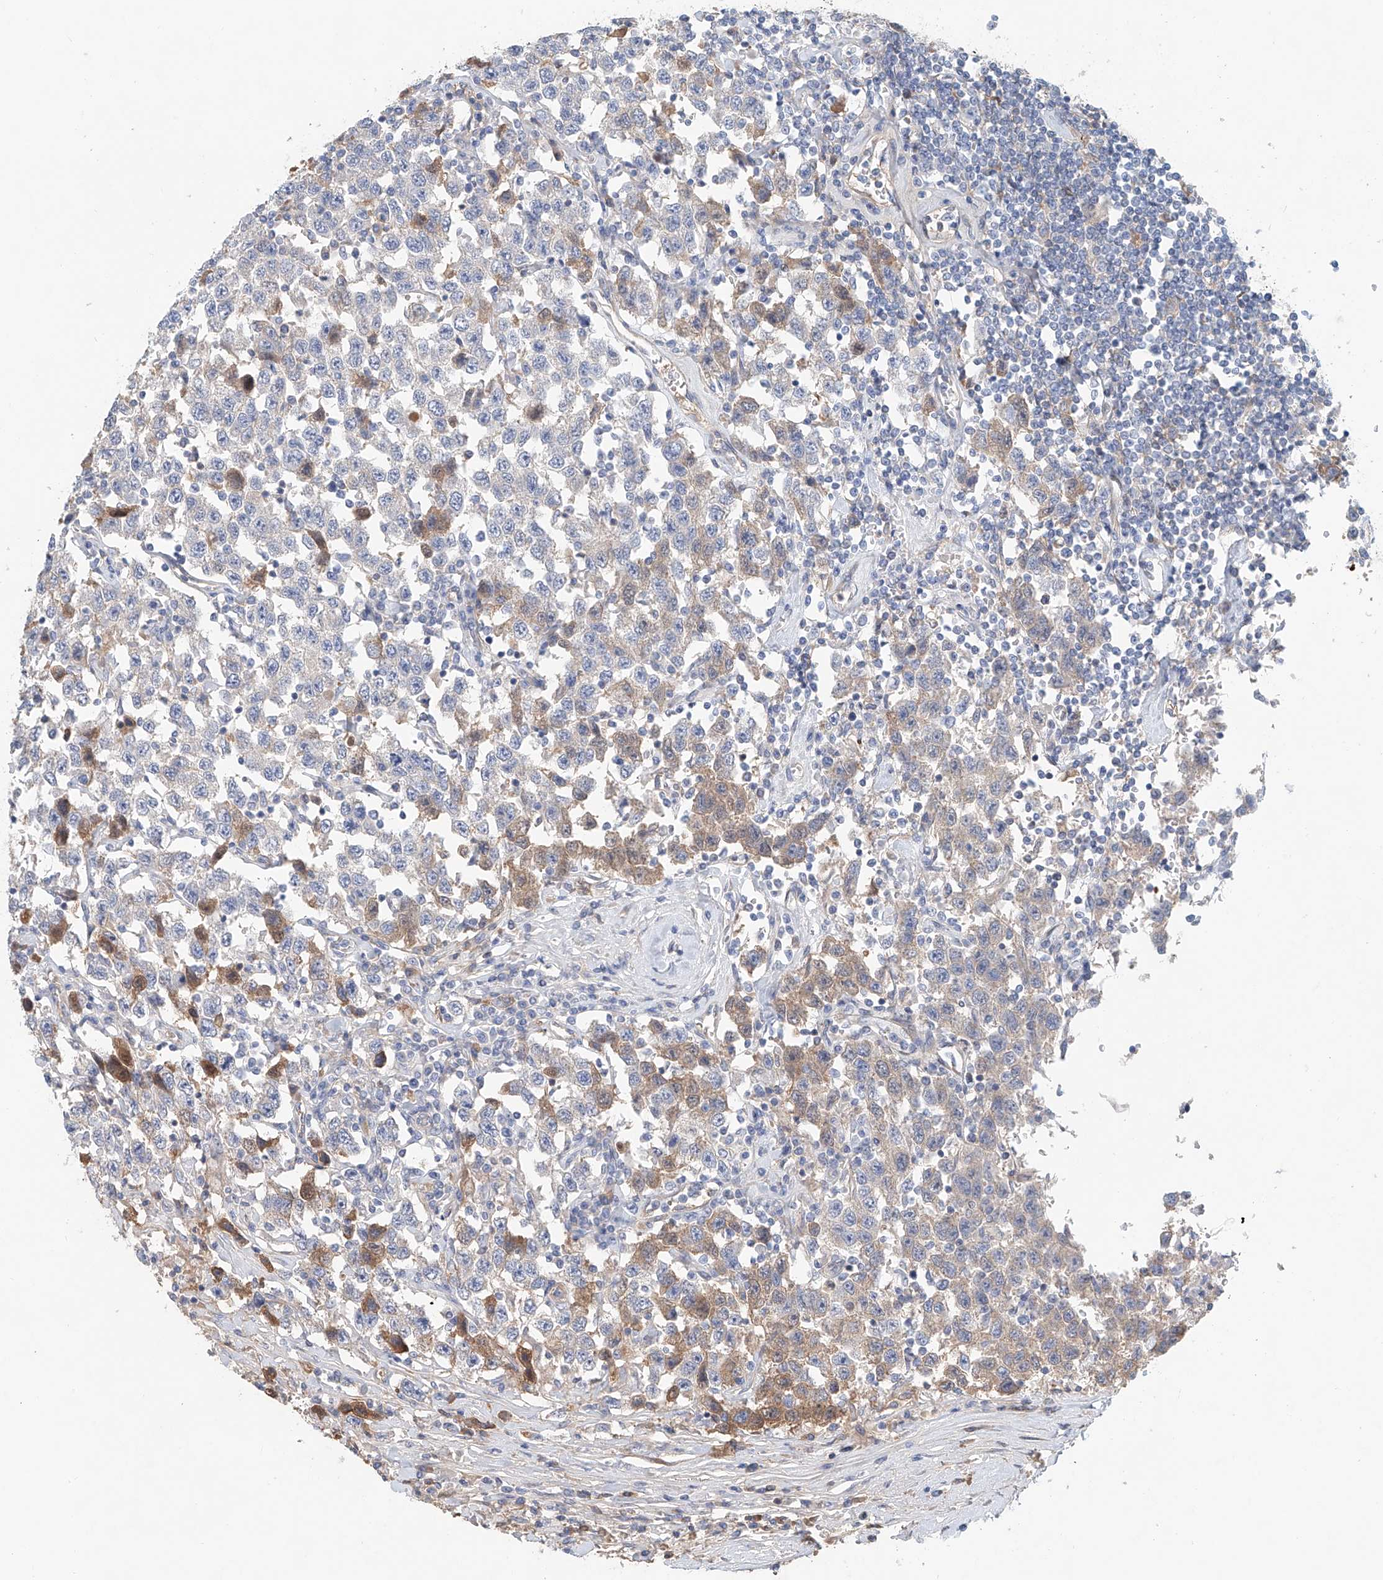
{"staining": {"intensity": "negative", "quantity": "none", "location": "none"}, "tissue": "testis cancer", "cell_type": "Tumor cells", "image_type": "cancer", "snomed": [{"axis": "morphology", "description": "Seminoma, NOS"}, {"axis": "topography", "description": "Testis"}], "caption": "Immunohistochemistry (IHC) photomicrograph of neoplastic tissue: human seminoma (testis) stained with DAB (3,3'-diaminobenzidine) shows no significant protein expression in tumor cells. (Stains: DAB IHC with hematoxylin counter stain, Microscopy: brightfield microscopy at high magnification).", "gene": "FRYL", "patient": {"sex": "male", "age": 41}}